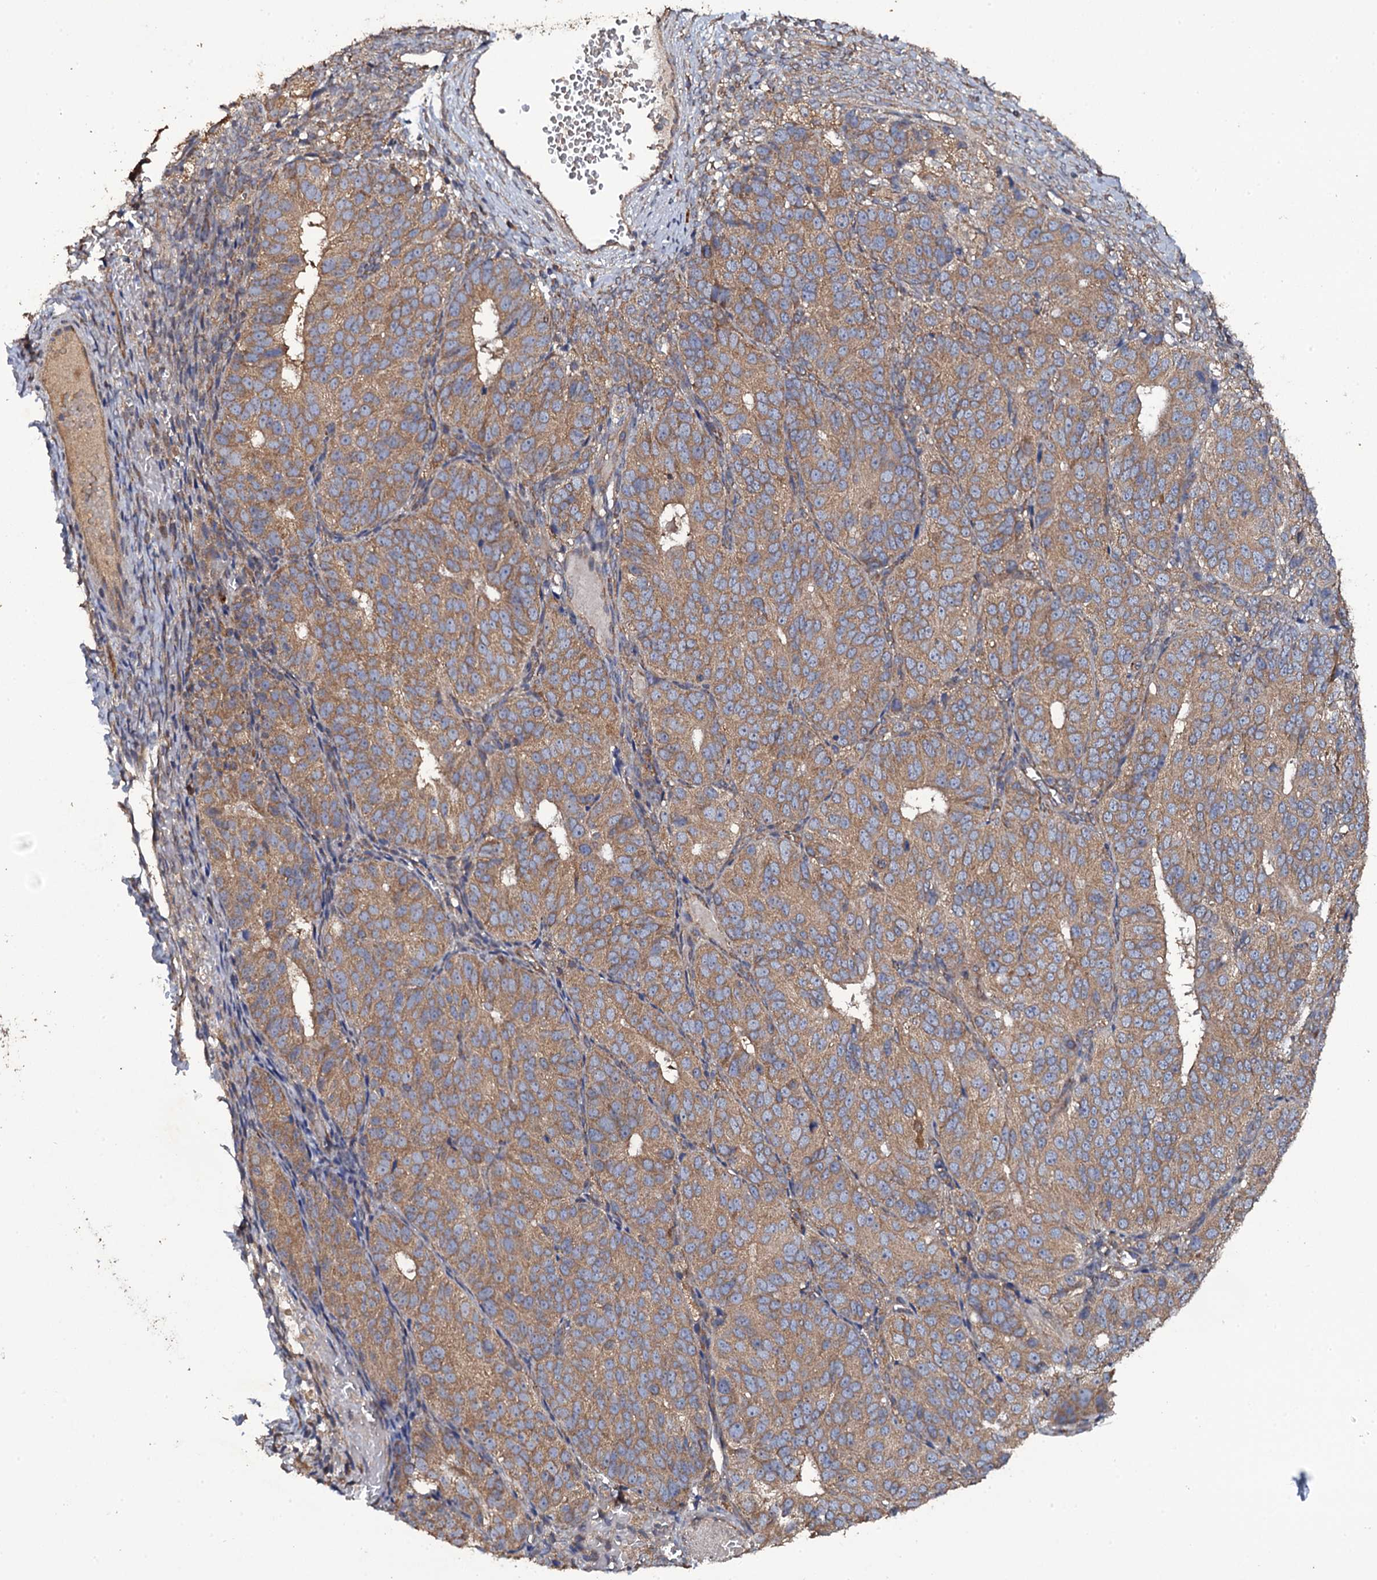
{"staining": {"intensity": "moderate", "quantity": ">75%", "location": "cytoplasmic/membranous"}, "tissue": "ovarian cancer", "cell_type": "Tumor cells", "image_type": "cancer", "snomed": [{"axis": "morphology", "description": "Carcinoma, endometroid"}, {"axis": "topography", "description": "Ovary"}], "caption": "DAB (3,3'-diaminobenzidine) immunohistochemical staining of ovarian endometroid carcinoma displays moderate cytoplasmic/membranous protein positivity in approximately >75% of tumor cells.", "gene": "TTC23", "patient": {"sex": "female", "age": 51}}